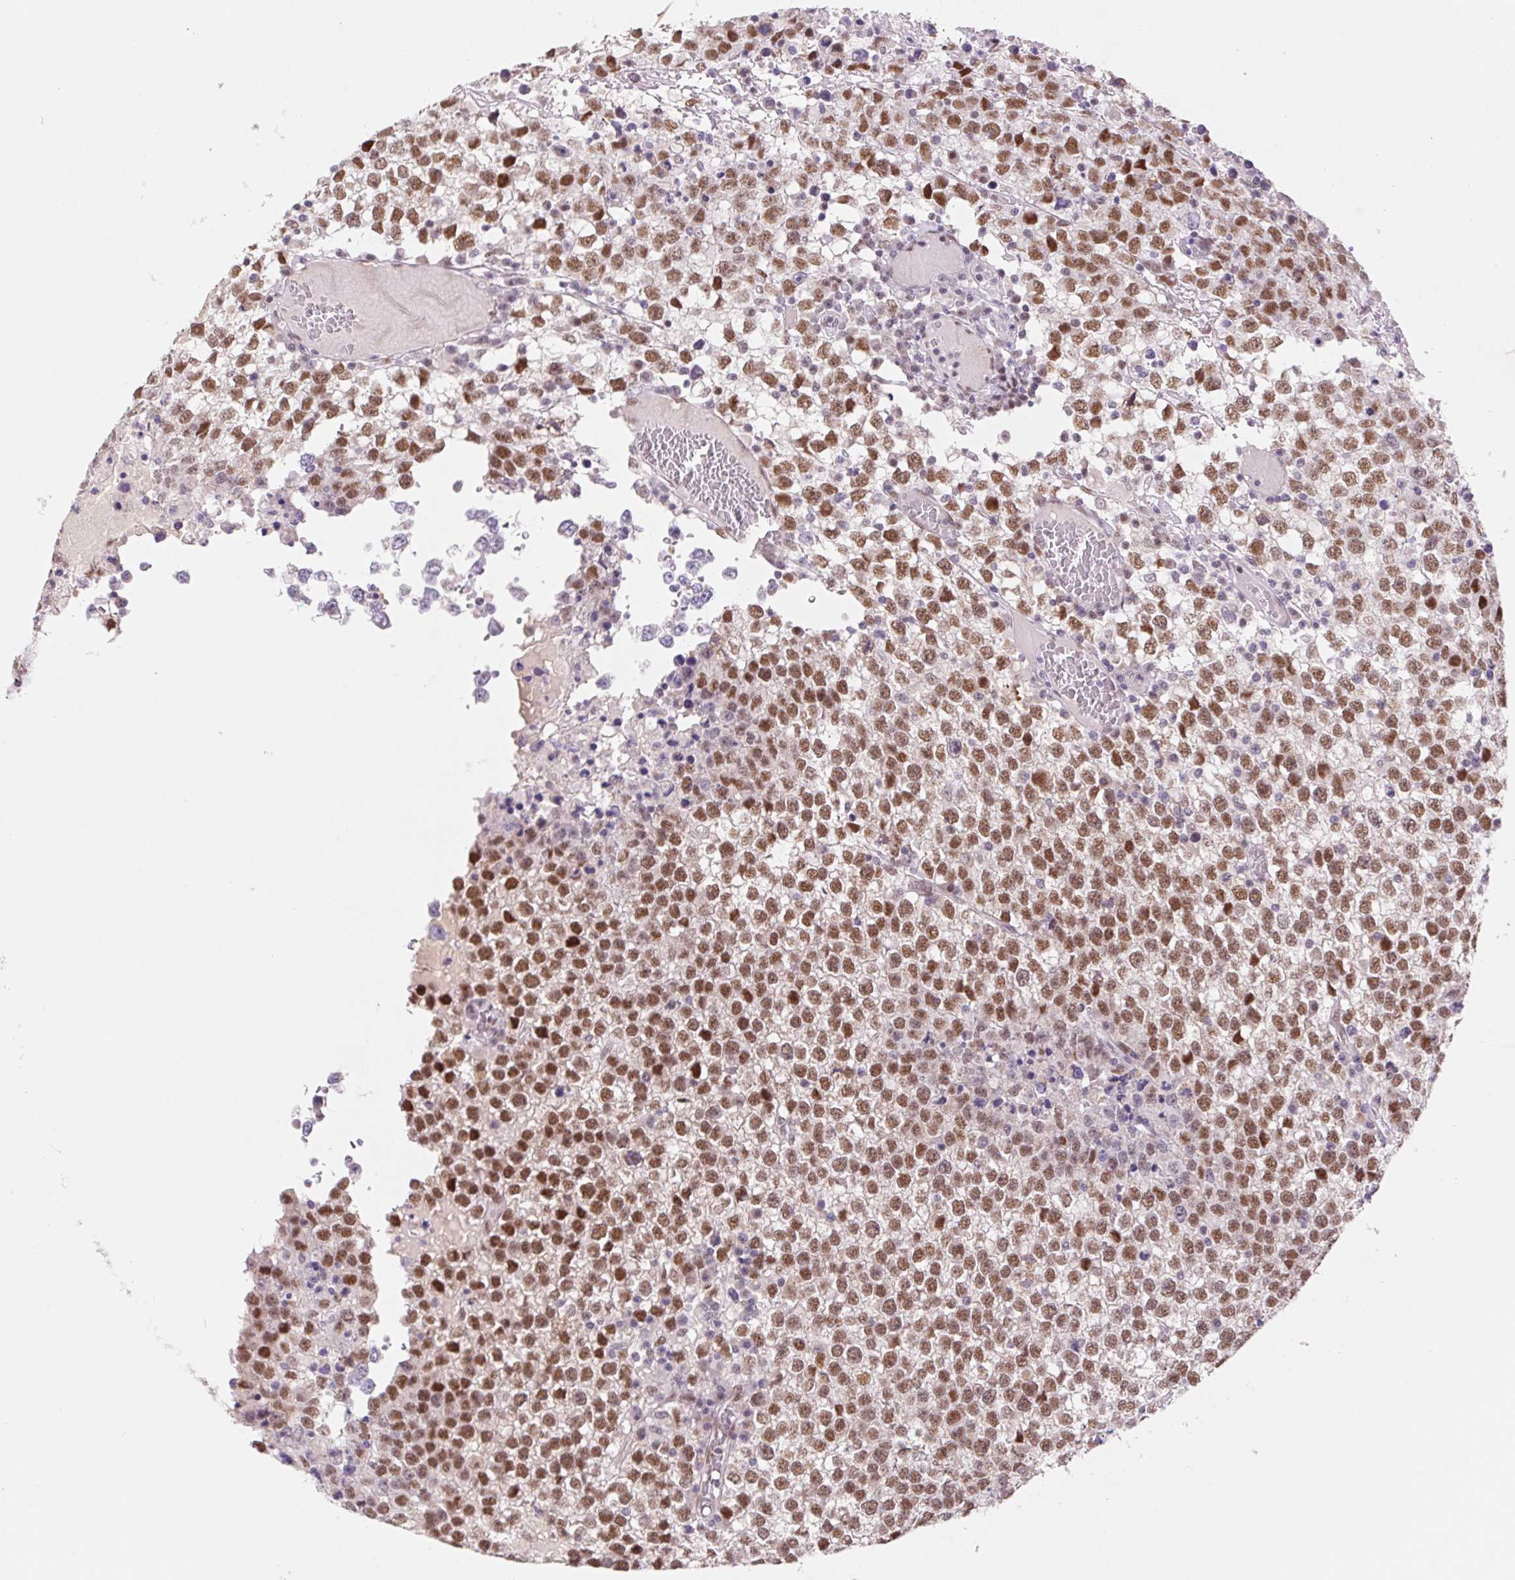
{"staining": {"intensity": "moderate", "quantity": ">75%", "location": "nuclear"}, "tissue": "testis cancer", "cell_type": "Tumor cells", "image_type": "cancer", "snomed": [{"axis": "morphology", "description": "Seminoma, NOS"}, {"axis": "topography", "description": "Testis"}], "caption": "High-power microscopy captured an immunohistochemistry (IHC) micrograph of testis cancer (seminoma), revealing moderate nuclear expression in about >75% of tumor cells.", "gene": "DPPA5", "patient": {"sex": "male", "age": 65}}